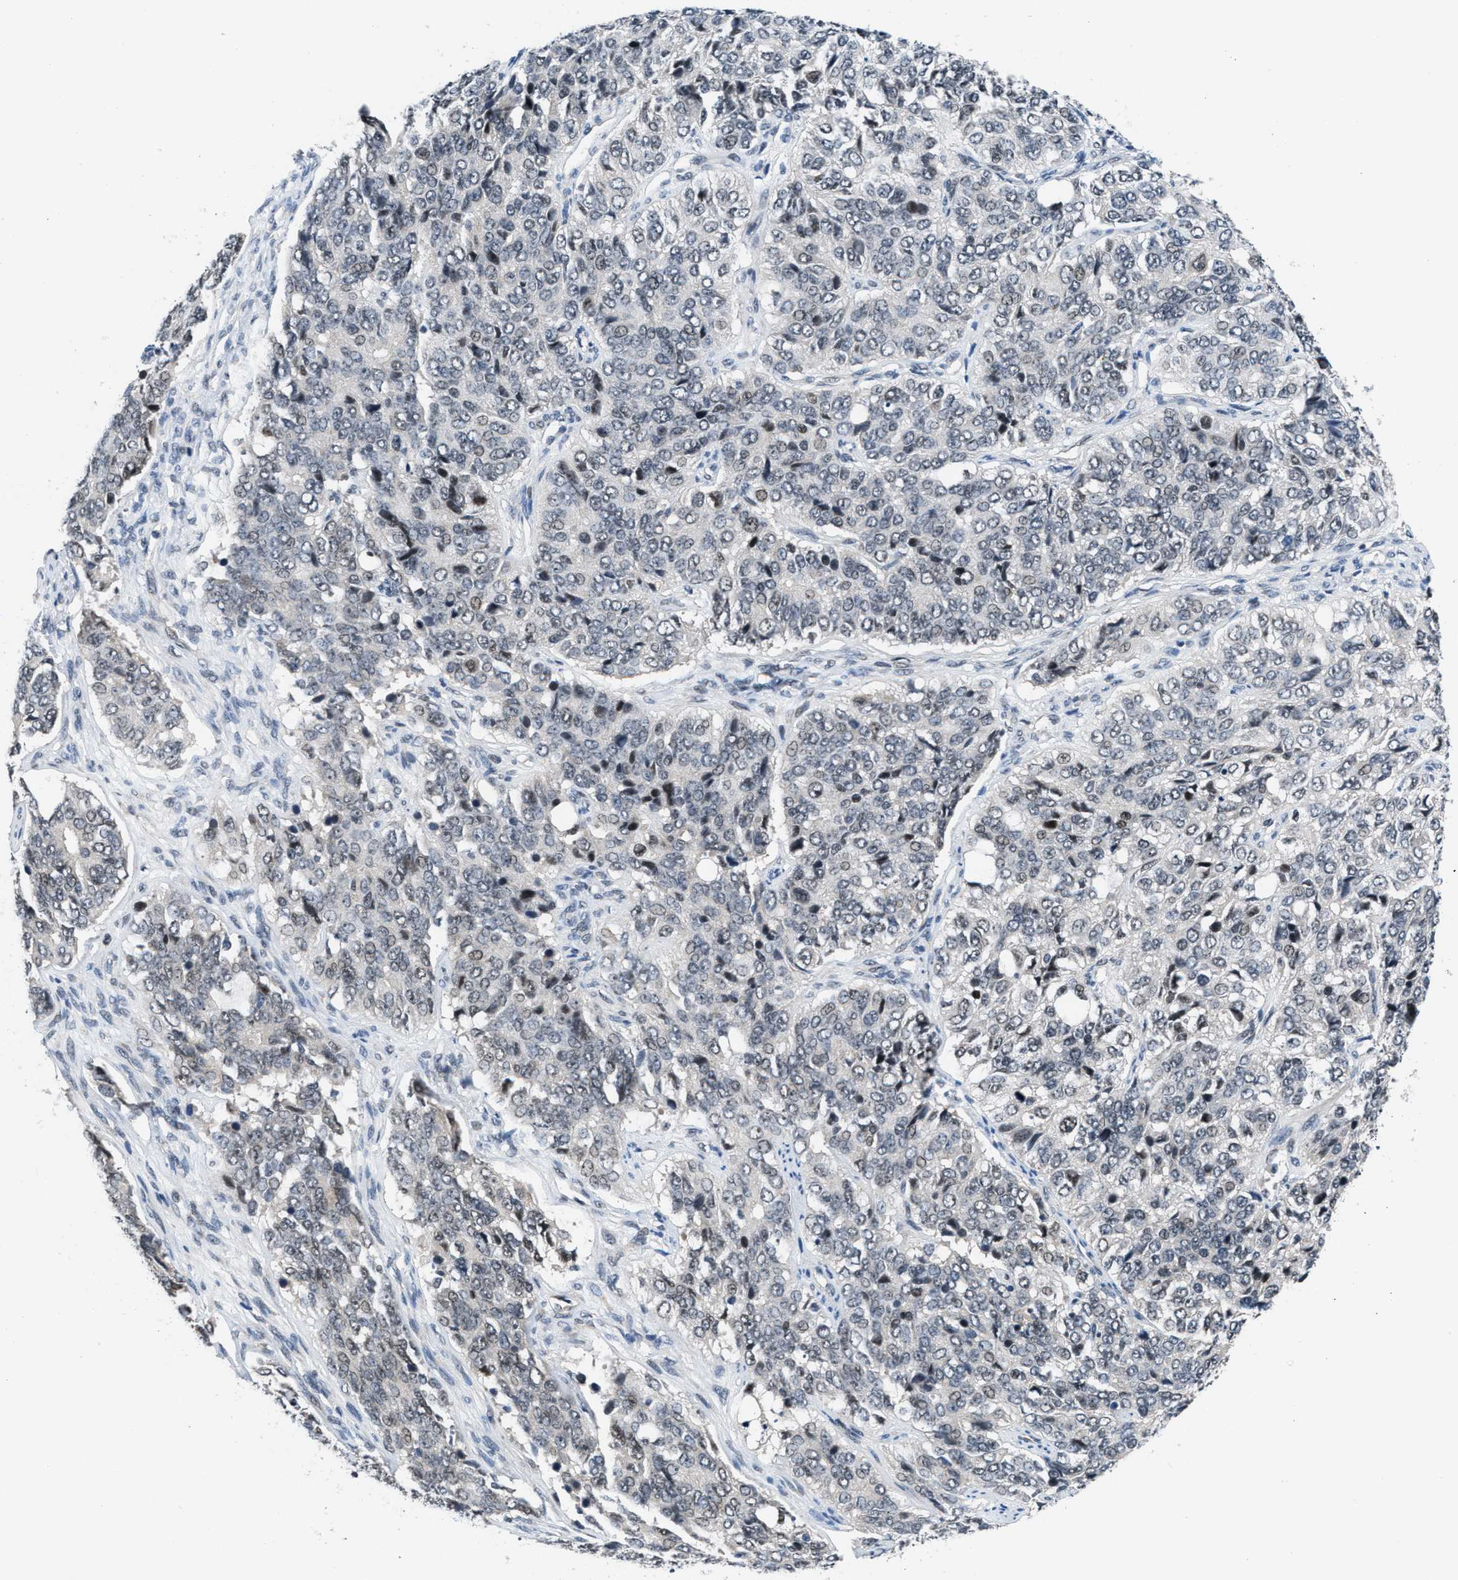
{"staining": {"intensity": "weak", "quantity": "<25%", "location": "nuclear"}, "tissue": "ovarian cancer", "cell_type": "Tumor cells", "image_type": "cancer", "snomed": [{"axis": "morphology", "description": "Carcinoma, endometroid"}, {"axis": "topography", "description": "Ovary"}], "caption": "Histopathology image shows no protein staining in tumor cells of ovarian endometroid carcinoma tissue.", "gene": "SETD5", "patient": {"sex": "female", "age": 51}}